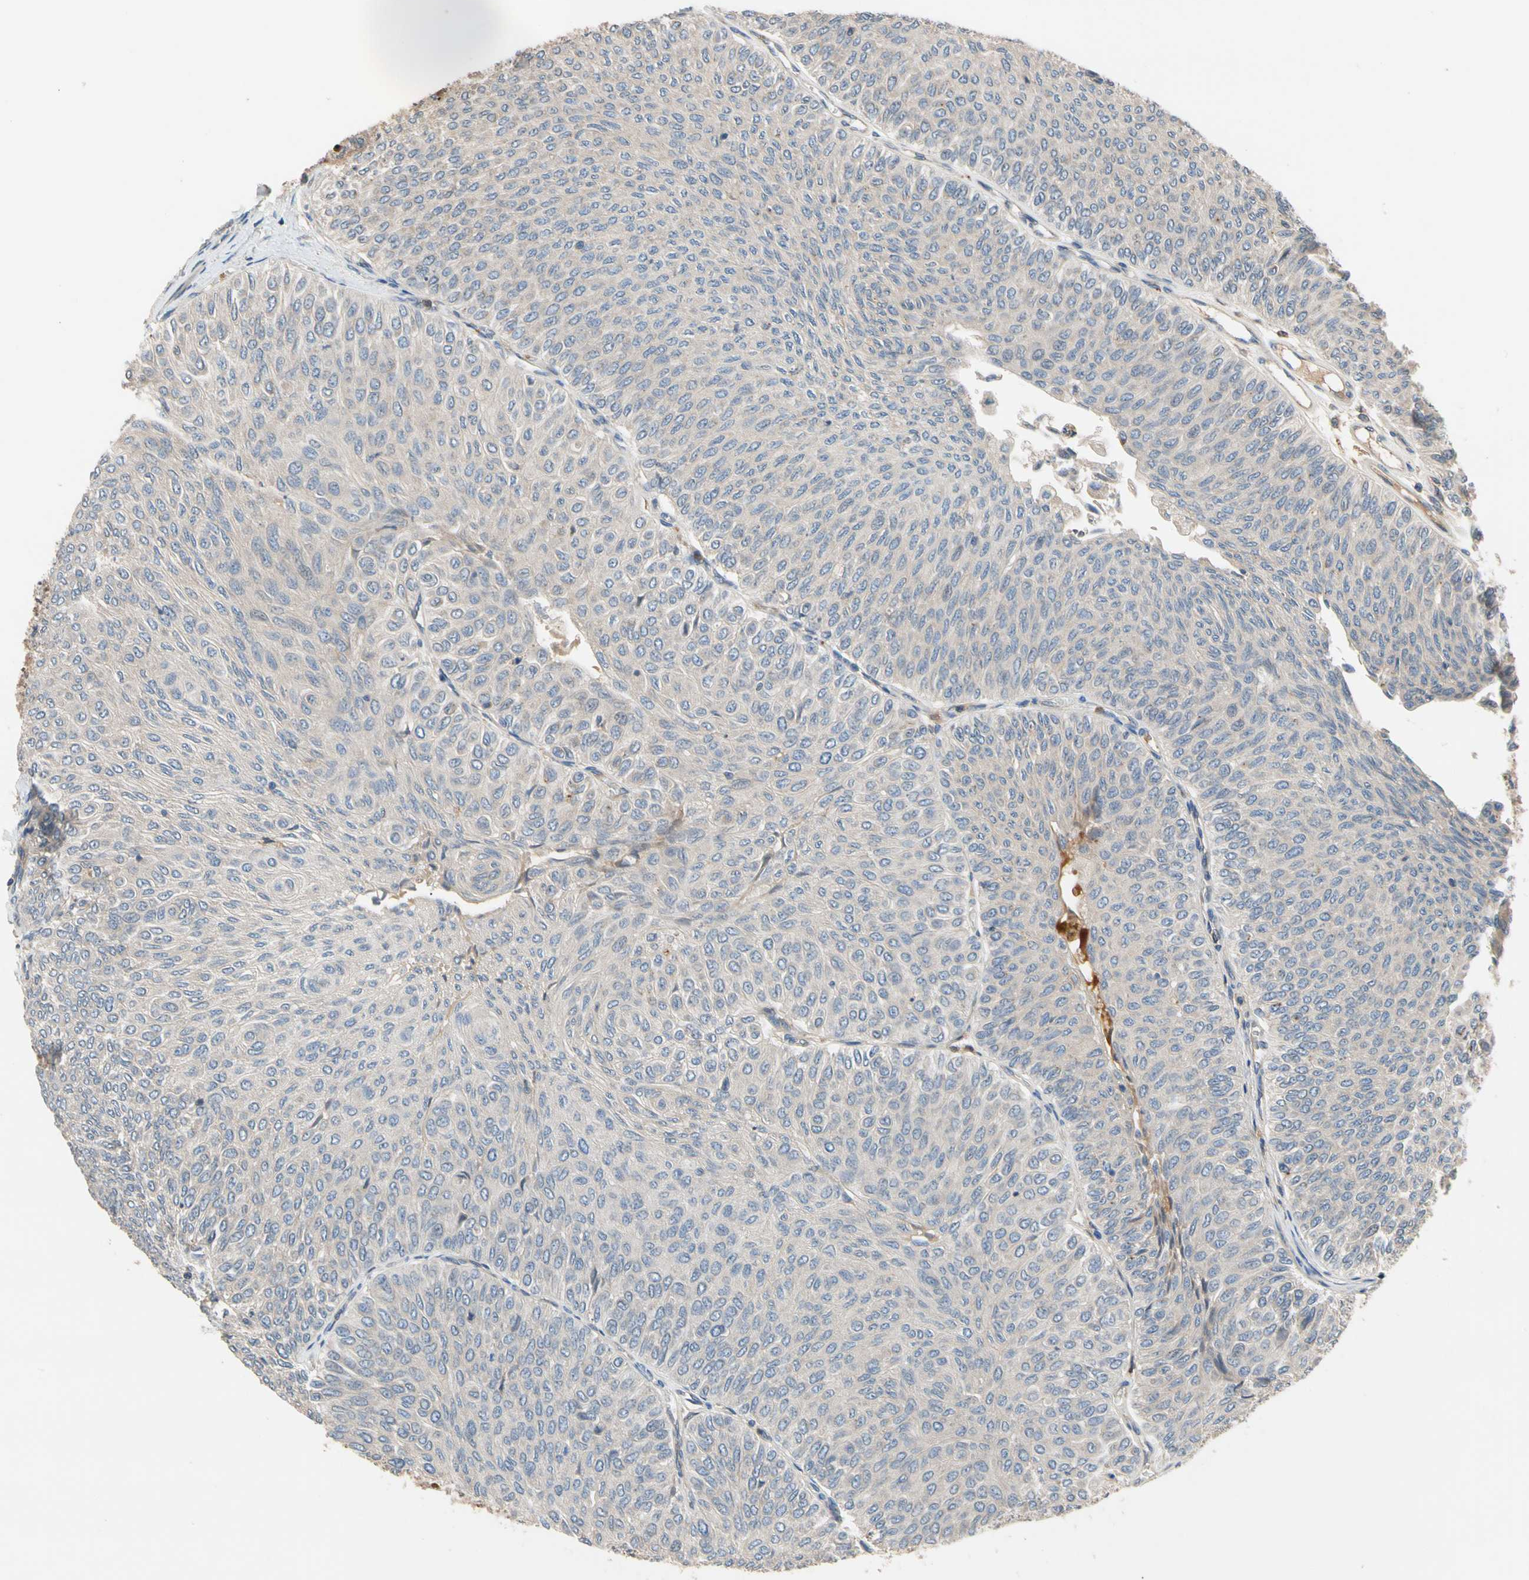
{"staining": {"intensity": "negative", "quantity": "none", "location": "none"}, "tissue": "urothelial cancer", "cell_type": "Tumor cells", "image_type": "cancer", "snomed": [{"axis": "morphology", "description": "Urothelial carcinoma, Low grade"}, {"axis": "topography", "description": "Urinary bladder"}], "caption": "IHC image of low-grade urothelial carcinoma stained for a protein (brown), which shows no positivity in tumor cells.", "gene": "FGD6", "patient": {"sex": "male", "age": 78}}